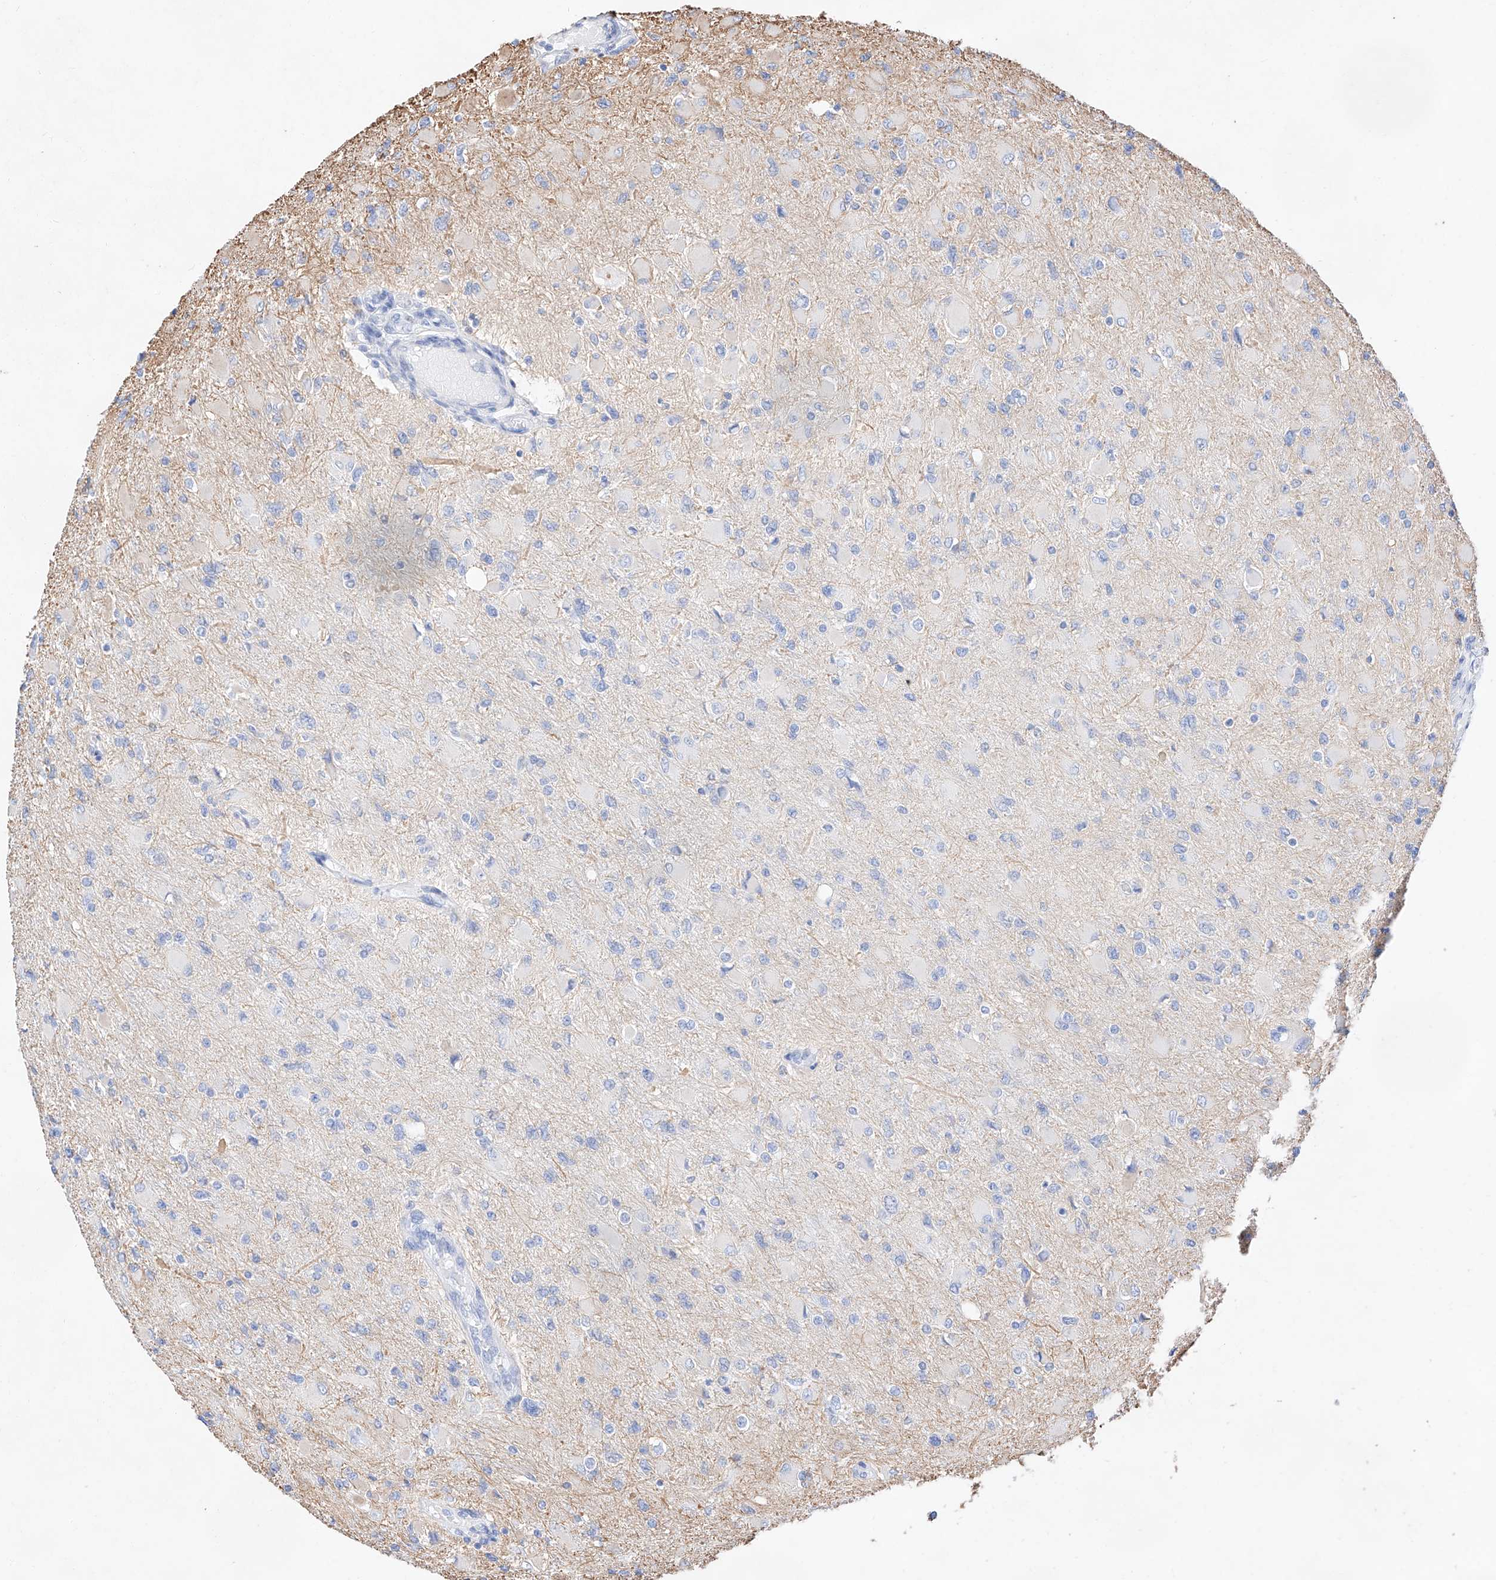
{"staining": {"intensity": "negative", "quantity": "none", "location": "none"}, "tissue": "glioma", "cell_type": "Tumor cells", "image_type": "cancer", "snomed": [{"axis": "morphology", "description": "Glioma, malignant, High grade"}, {"axis": "topography", "description": "Cerebral cortex"}], "caption": "There is no significant positivity in tumor cells of high-grade glioma (malignant). (Brightfield microscopy of DAB (3,3'-diaminobenzidine) immunohistochemistry (IHC) at high magnification).", "gene": "ATP9B", "patient": {"sex": "female", "age": 36}}